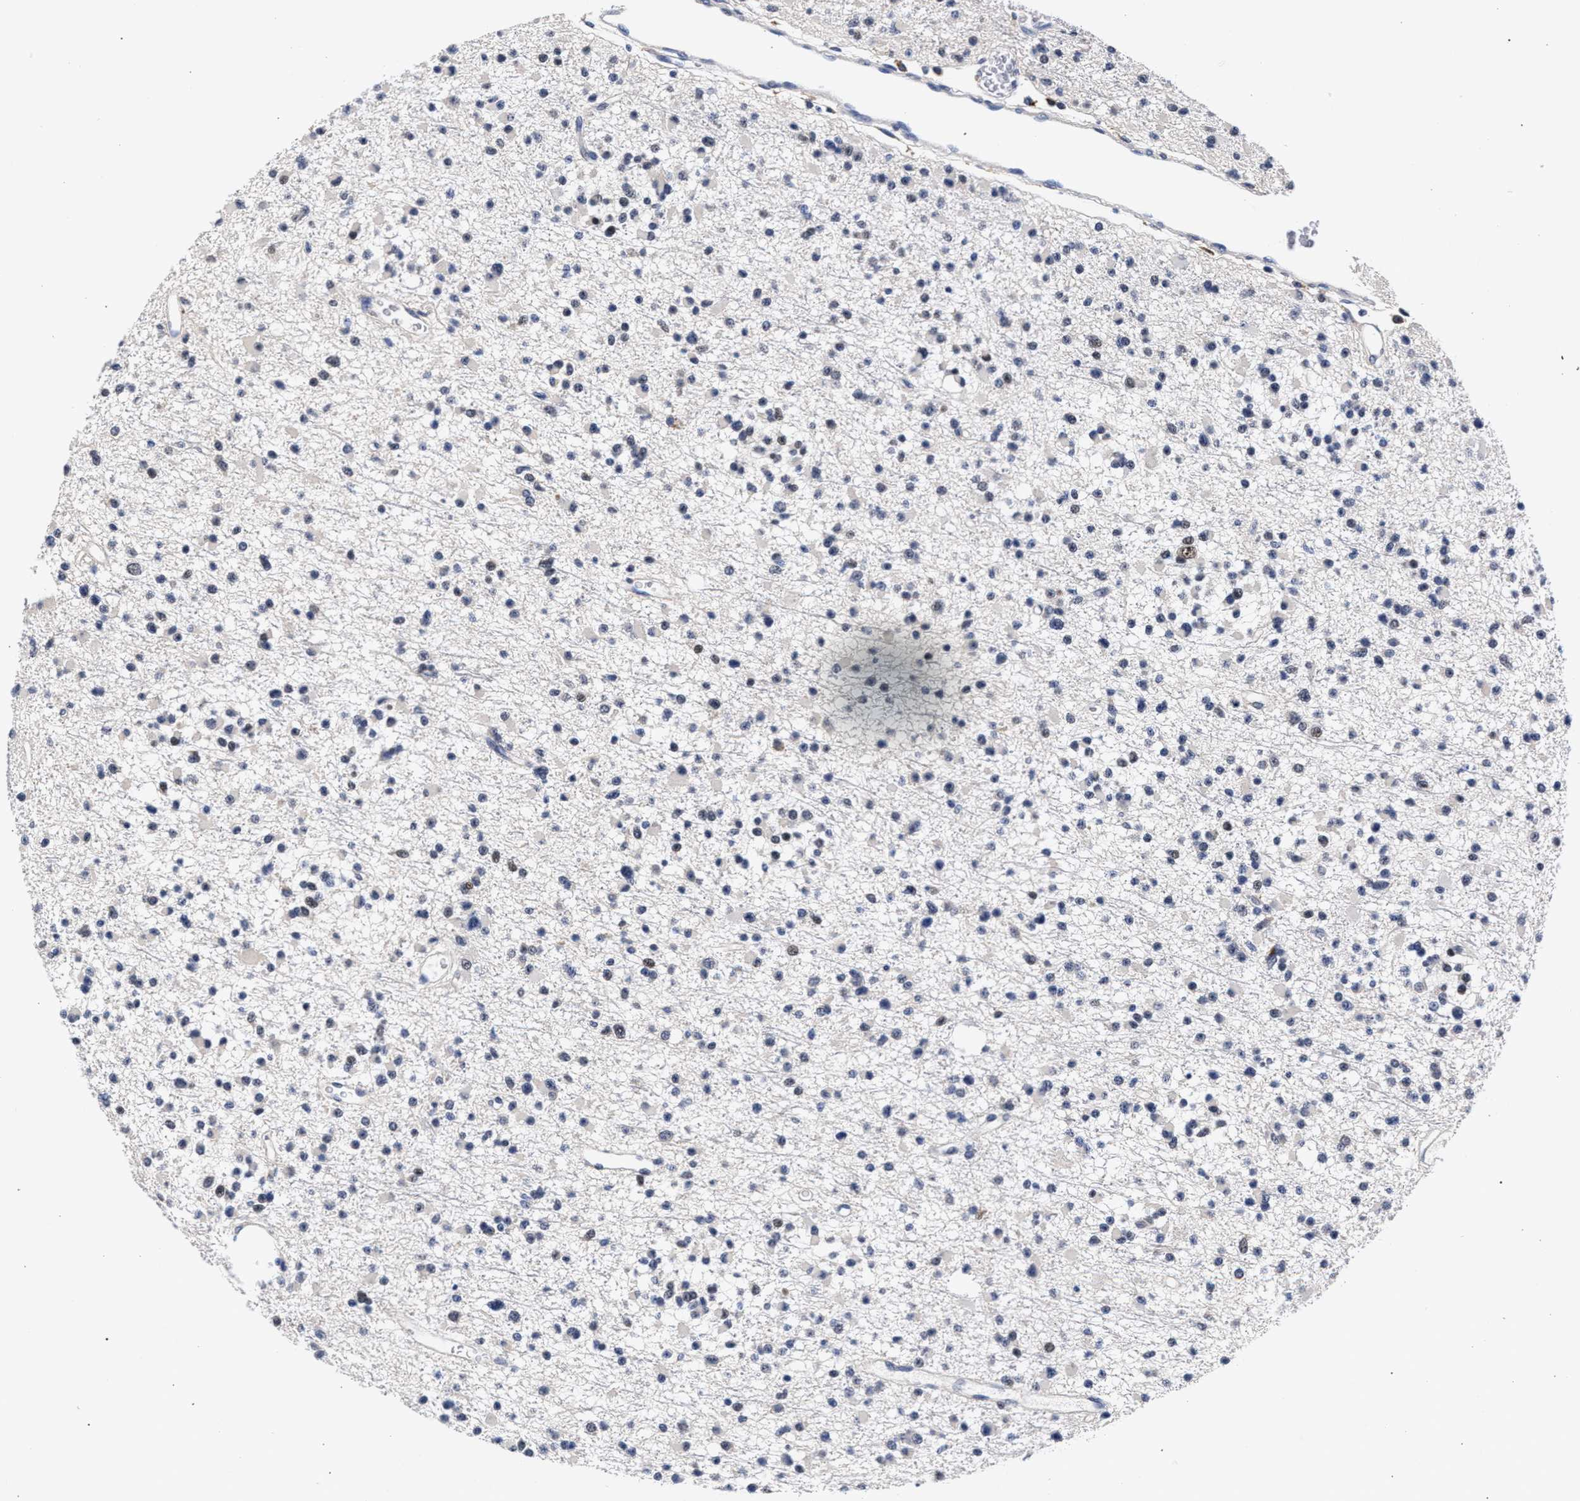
{"staining": {"intensity": "negative", "quantity": "none", "location": "none"}, "tissue": "glioma", "cell_type": "Tumor cells", "image_type": "cancer", "snomed": [{"axis": "morphology", "description": "Glioma, malignant, Low grade"}, {"axis": "topography", "description": "Brain"}], "caption": "DAB immunohistochemical staining of human malignant glioma (low-grade) reveals no significant expression in tumor cells. The staining was performed using DAB to visualize the protein expression in brown, while the nuclei were stained in blue with hematoxylin (Magnification: 20x).", "gene": "ZNF462", "patient": {"sex": "female", "age": 22}}